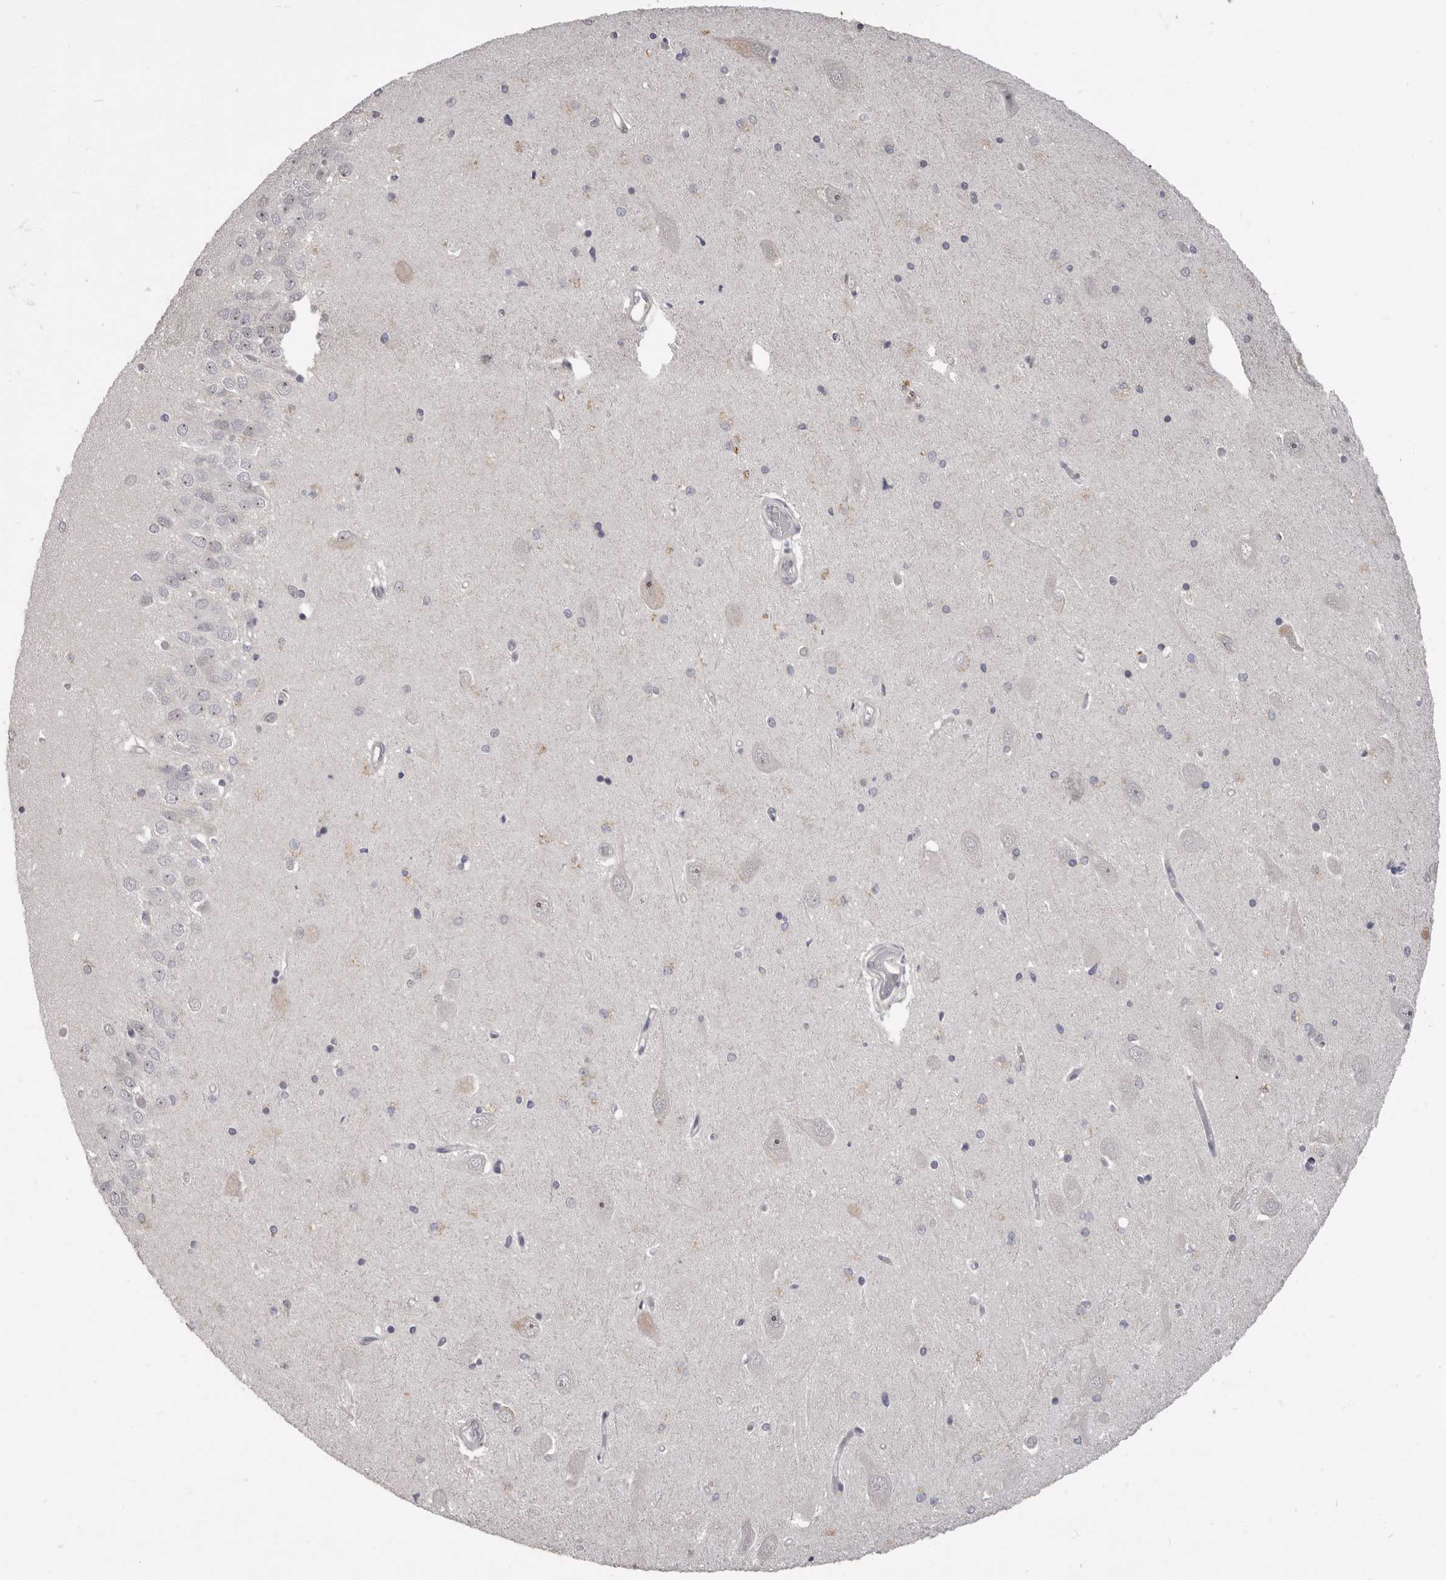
{"staining": {"intensity": "negative", "quantity": "none", "location": "none"}, "tissue": "hippocampus", "cell_type": "Glial cells", "image_type": "normal", "snomed": [{"axis": "morphology", "description": "Normal tissue, NOS"}, {"axis": "topography", "description": "Hippocampus"}], "caption": "This image is of normal hippocampus stained with IHC to label a protein in brown with the nuclei are counter-stained blue. There is no expression in glial cells. (DAB IHC visualized using brightfield microscopy, high magnification).", "gene": "GPR157", "patient": {"sex": "male", "age": 45}}